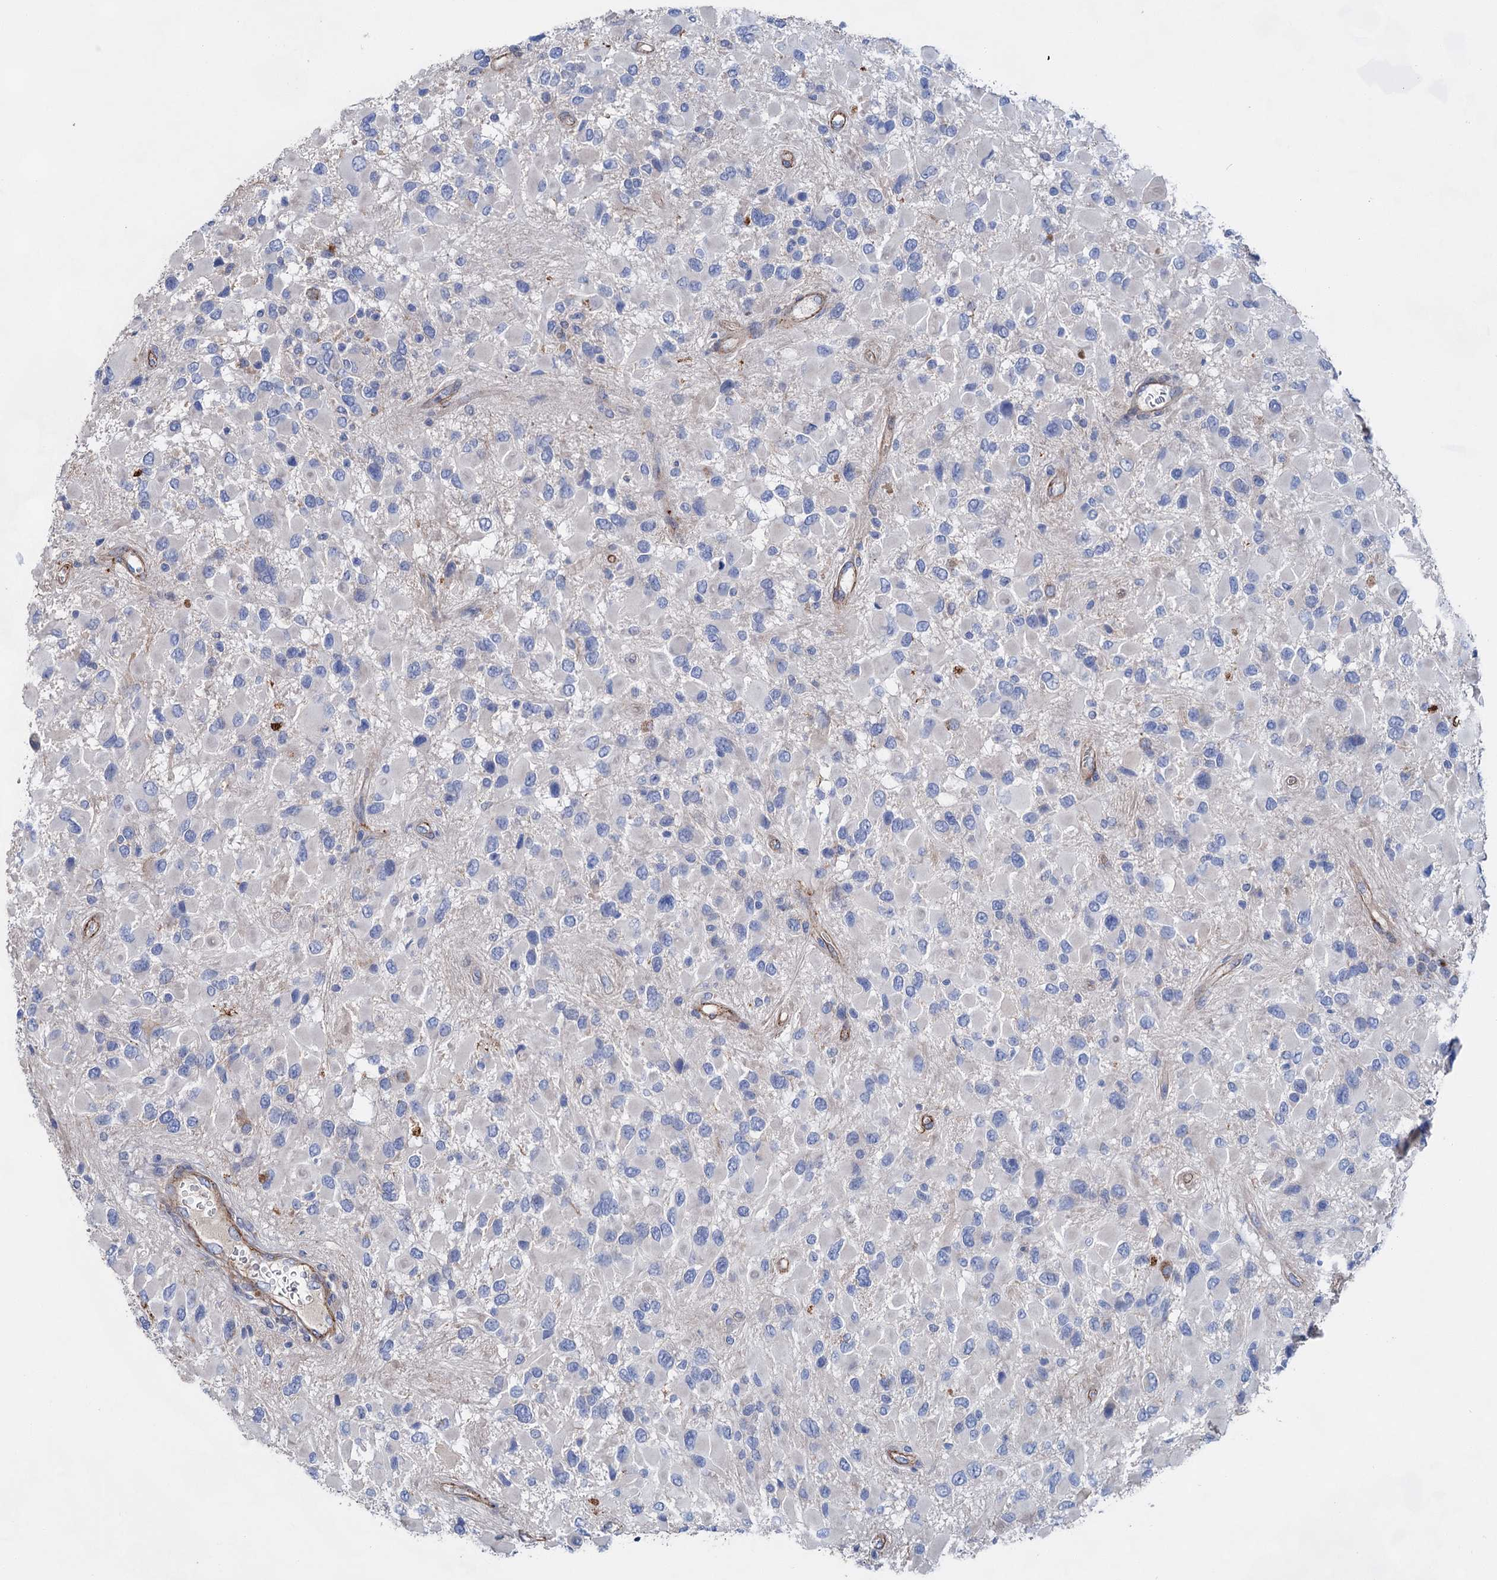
{"staining": {"intensity": "negative", "quantity": "none", "location": "none"}, "tissue": "glioma", "cell_type": "Tumor cells", "image_type": "cancer", "snomed": [{"axis": "morphology", "description": "Glioma, malignant, High grade"}, {"axis": "topography", "description": "Brain"}], "caption": "Tumor cells are negative for protein expression in human glioma.", "gene": "GPR155", "patient": {"sex": "male", "age": 53}}